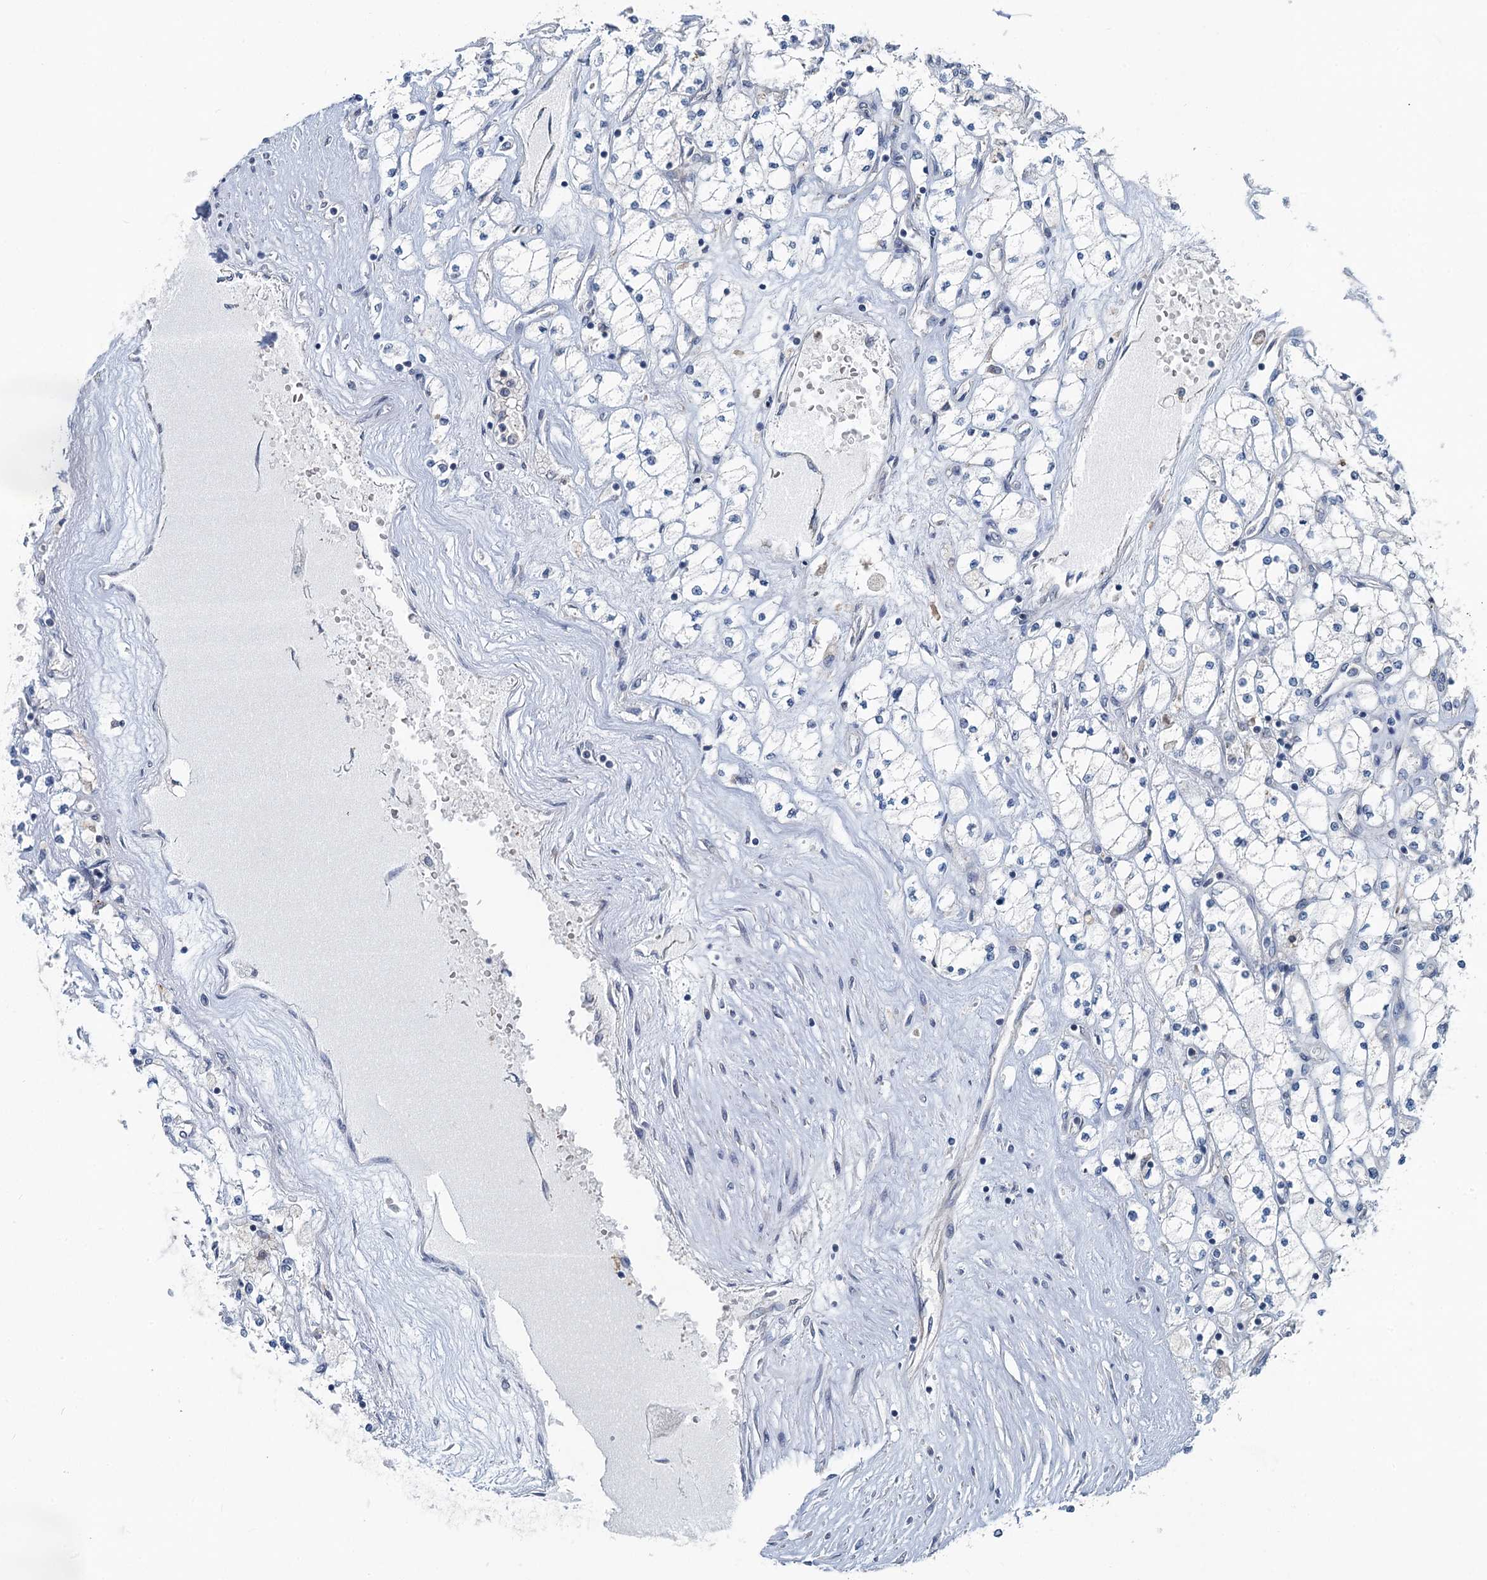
{"staining": {"intensity": "negative", "quantity": "none", "location": "none"}, "tissue": "renal cancer", "cell_type": "Tumor cells", "image_type": "cancer", "snomed": [{"axis": "morphology", "description": "Adenocarcinoma, NOS"}, {"axis": "topography", "description": "Kidney"}], "caption": "Renal cancer (adenocarcinoma) was stained to show a protein in brown. There is no significant positivity in tumor cells. (DAB (3,3'-diaminobenzidine) immunohistochemistry (IHC) visualized using brightfield microscopy, high magnification).", "gene": "GCLM", "patient": {"sex": "male", "age": 80}}